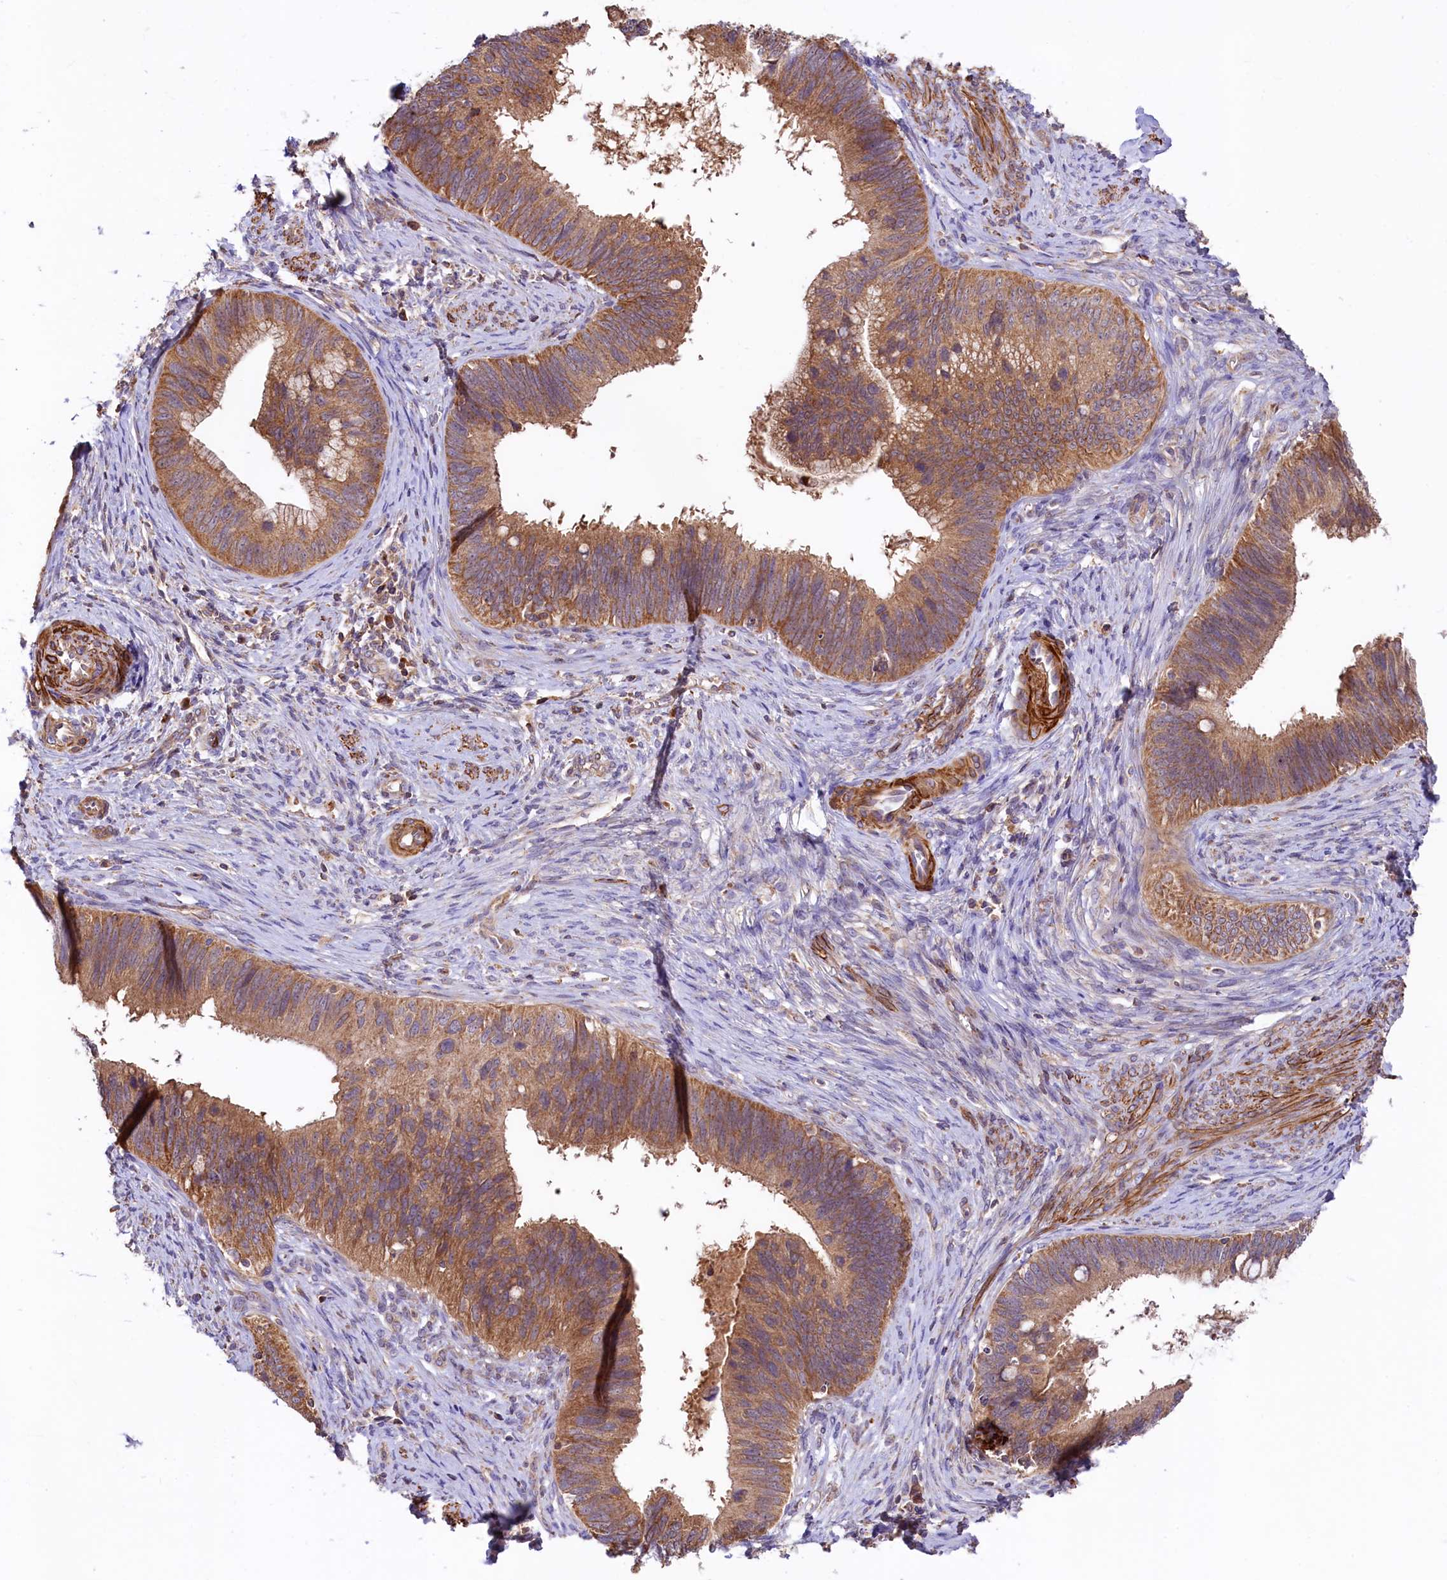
{"staining": {"intensity": "moderate", "quantity": ">75%", "location": "cytoplasmic/membranous"}, "tissue": "cervical cancer", "cell_type": "Tumor cells", "image_type": "cancer", "snomed": [{"axis": "morphology", "description": "Adenocarcinoma, NOS"}, {"axis": "topography", "description": "Cervix"}], "caption": "Adenocarcinoma (cervical) stained for a protein (brown) shows moderate cytoplasmic/membranous positive staining in about >75% of tumor cells.", "gene": "CIAO3", "patient": {"sex": "female", "age": 42}}